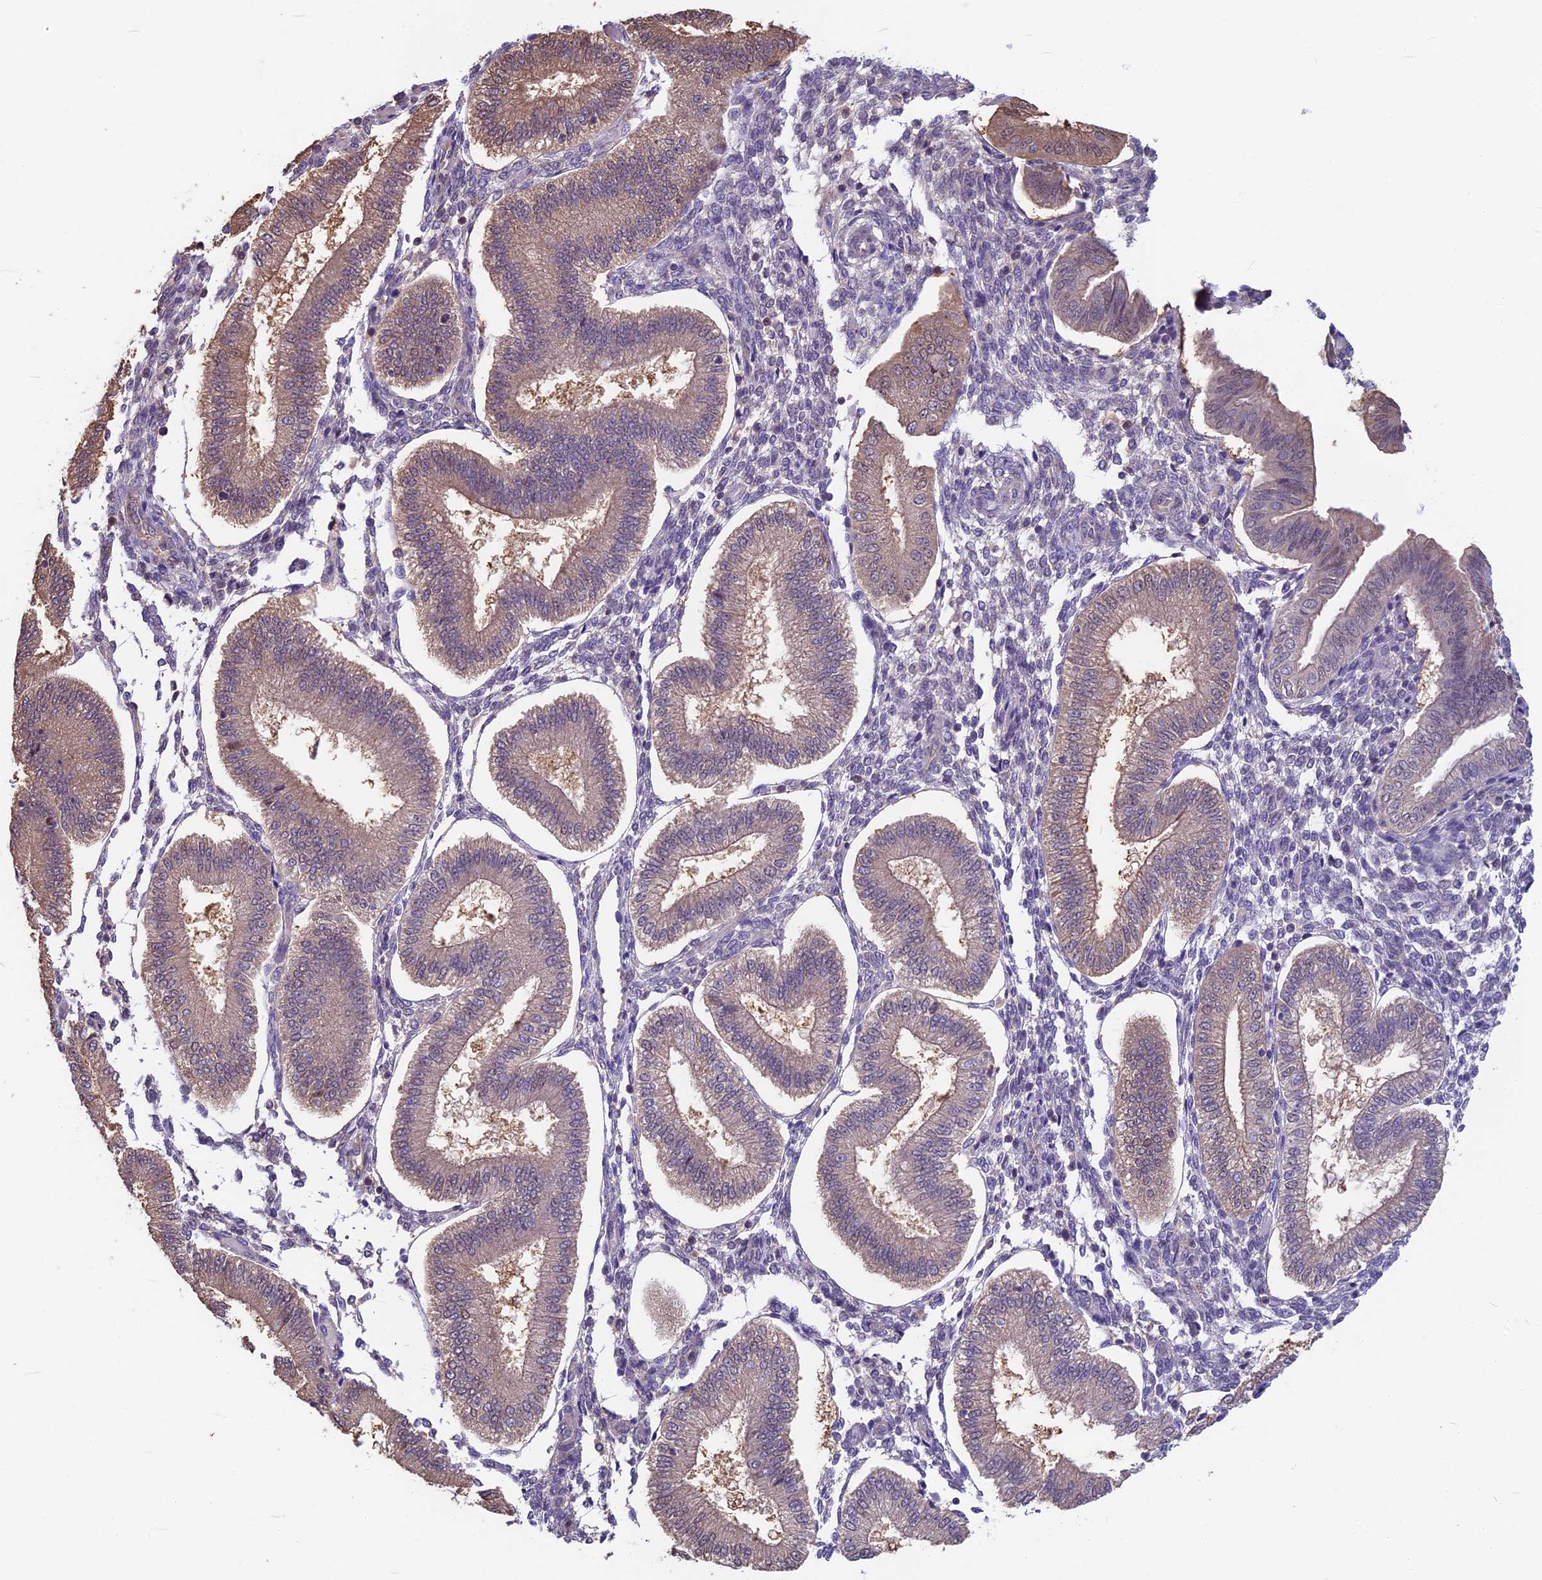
{"staining": {"intensity": "negative", "quantity": "none", "location": "none"}, "tissue": "endometrium", "cell_type": "Cells in endometrial stroma", "image_type": "normal", "snomed": [{"axis": "morphology", "description": "Normal tissue, NOS"}, {"axis": "topography", "description": "Endometrium"}], "caption": "Cells in endometrial stroma show no significant protein positivity in benign endometrium. The staining is performed using DAB brown chromogen with nuclei counter-stained in using hematoxylin.", "gene": "SNAP91", "patient": {"sex": "female", "age": 39}}